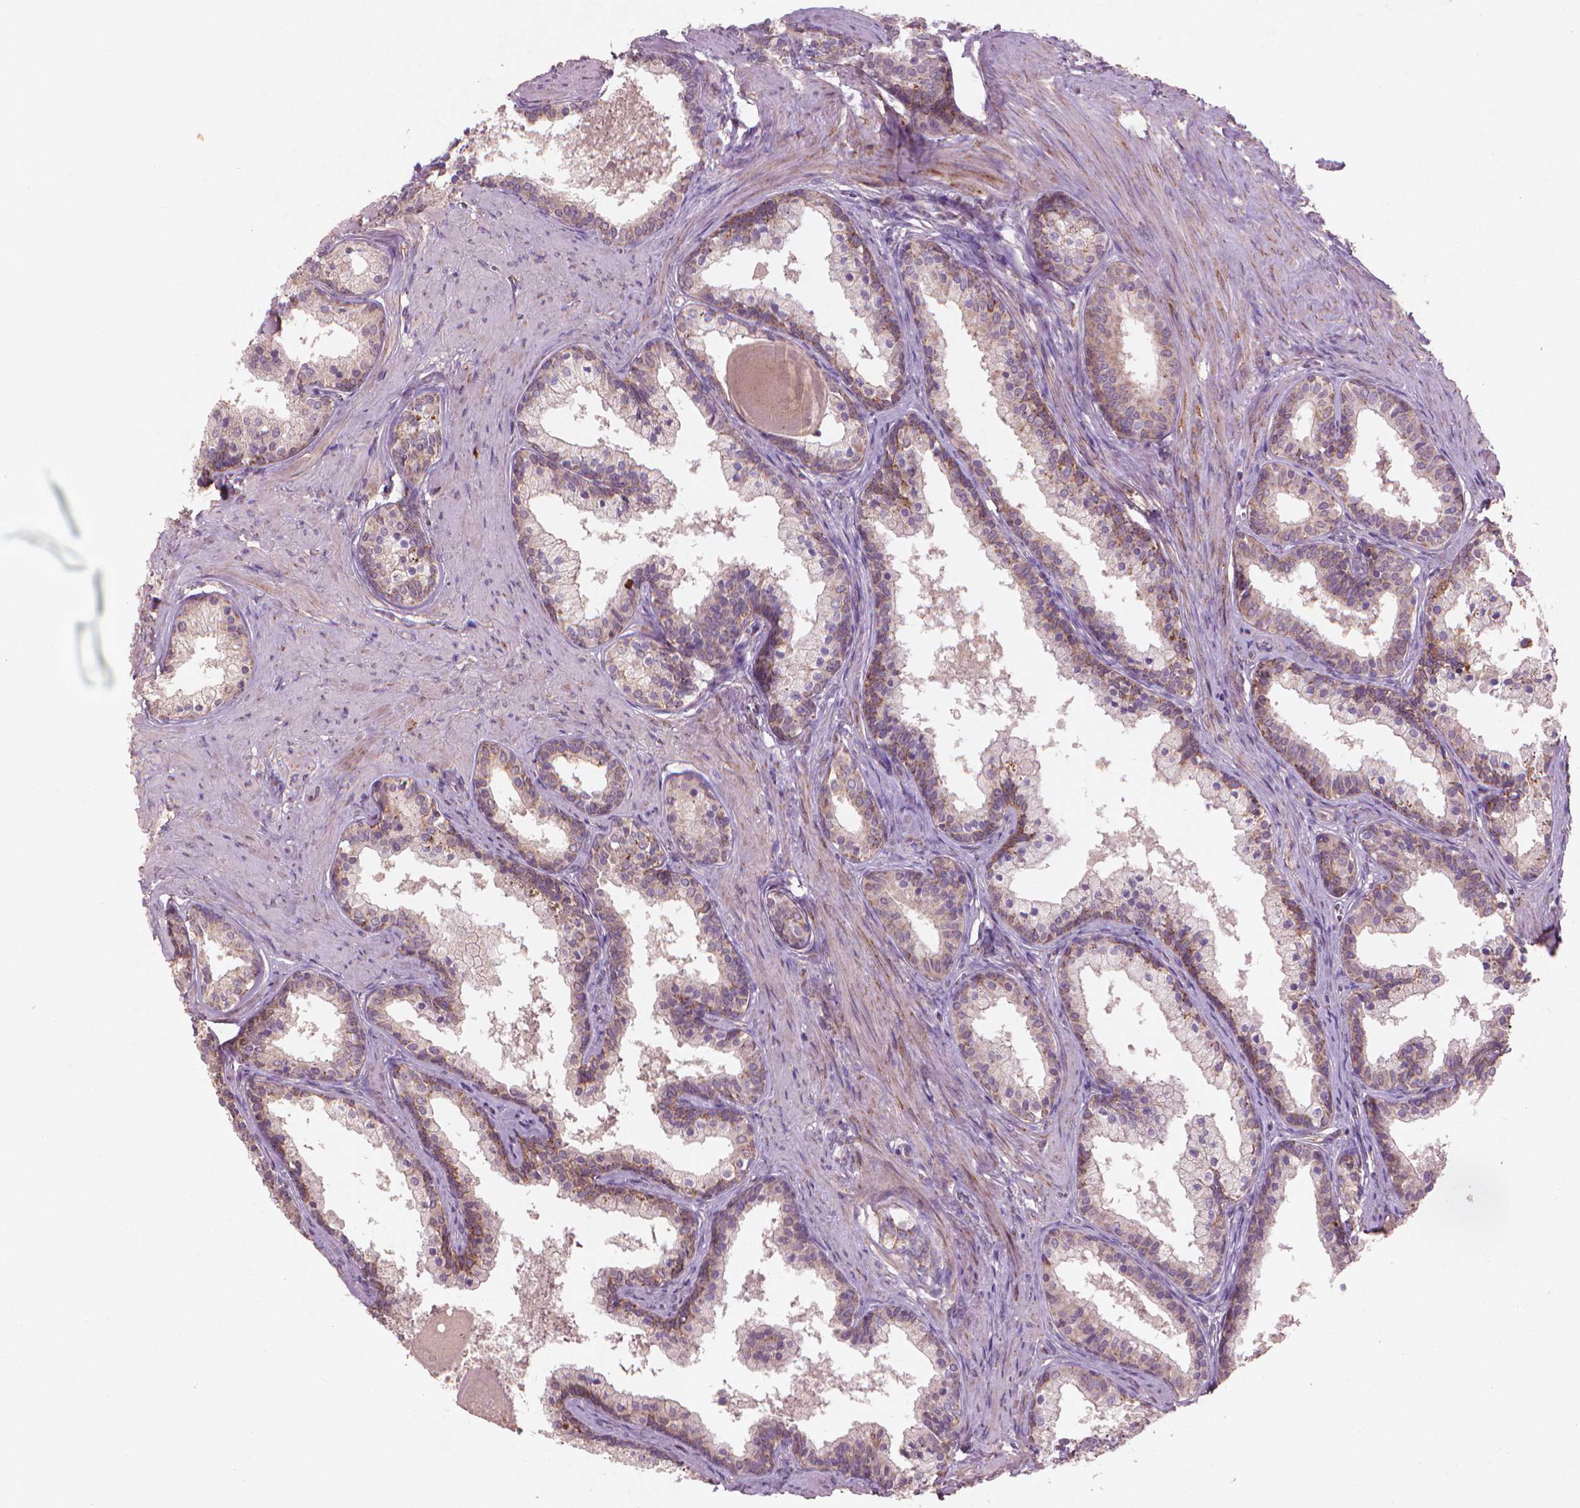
{"staining": {"intensity": "moderate", "quantity": "25%-75%", "location": "cytoplasmic/membranous"}, "tissue": "prostate", "cell_type": "Glandular cells", "image_type": "normal", "snomed": [{"axis": "morphology", "description": "Normal tissue, NOS"}, {"axis": "topography", "description": "Prostate"}], "caption": "The photomicrograph reveals a brown stain indicating the presence of a protein in the cytoplasmic/membranous of glandular cells in prostate.", "gene": "NLRX1", "patient": {"sex": "male", "age": 61}}